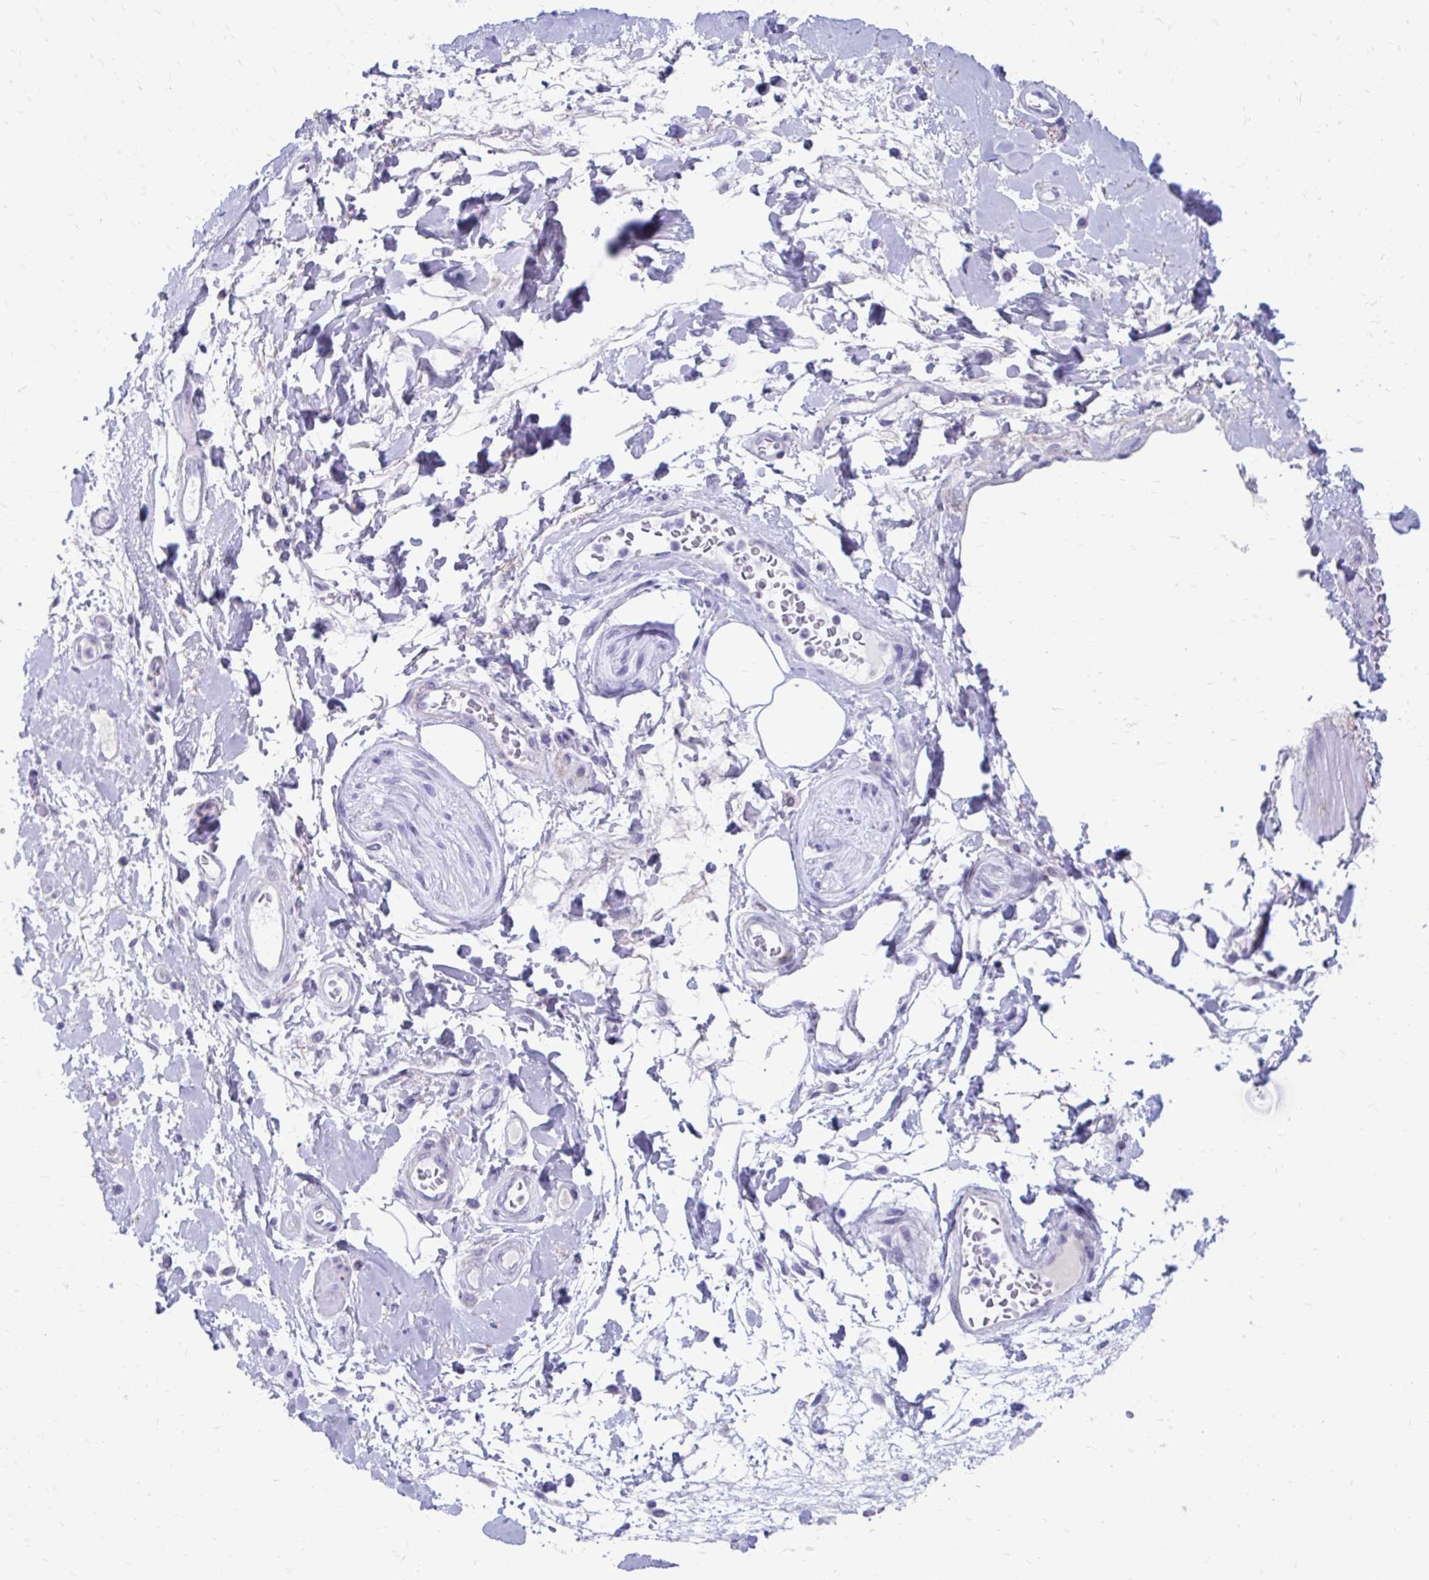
{"staining": {"intensity": "negative", "quantity": "none", "location": "none"}, "tissue": "adipose tissue", "cell_type": "Adipocytes", "image_type": "normal", "snomed": [{"axis": "morphology", "description": "Normal tissue, NOS"}, {"axis": "topography", "description": "Urinary bladder"}, {"axis": "topography", "description": "Peripheral nerve tissue"}], "caption": "Protein analysis of benign adipose tissue reveals no significant positivity in adipocytes. (DAB (3,3'-diaminobenzidine) immunohistochemistry visualized using brightfield microscopy, high magnification).", "gene": "SATL1", "patient": {"sex": "female", "age": 60}}